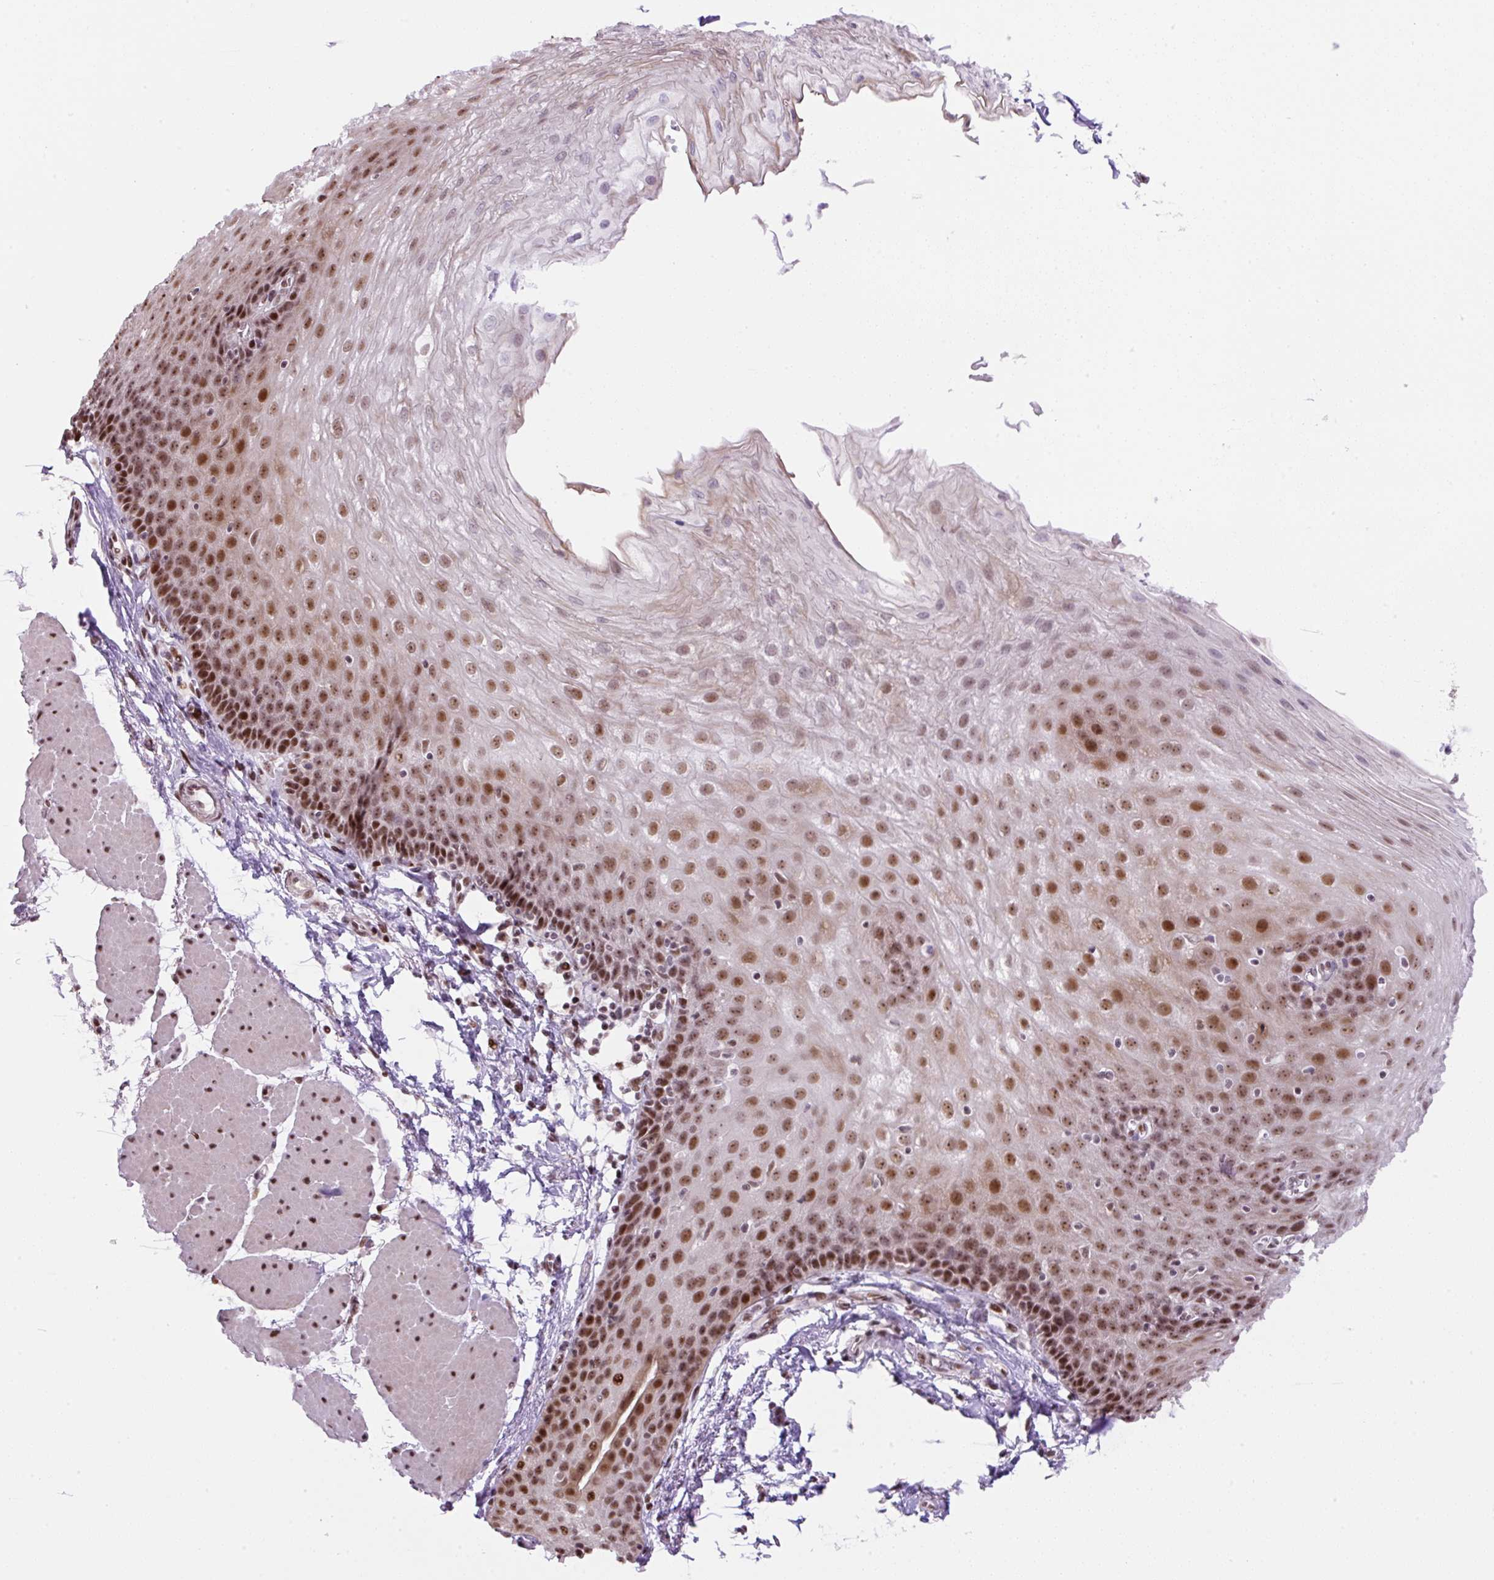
{"staining": {"intensity": "moderate", "quantity": ">75%", "location": "nuclear"}, "tissue": "esophagus", "cell_type": "Squamous epithelial cells", "image_type": "normal", "snomed": [{"axis": "morphology", "description": "Normal tissue, NOS"}, {"axis": "topography", "description": "Esophagus"}], "caption": "A brown stain highlights moderate nuclear positivity of a protein in squamous epithelial cells of benign esophagus.", "gene": "TAF1A", "patient": {"sex": "female", "age": 81}}